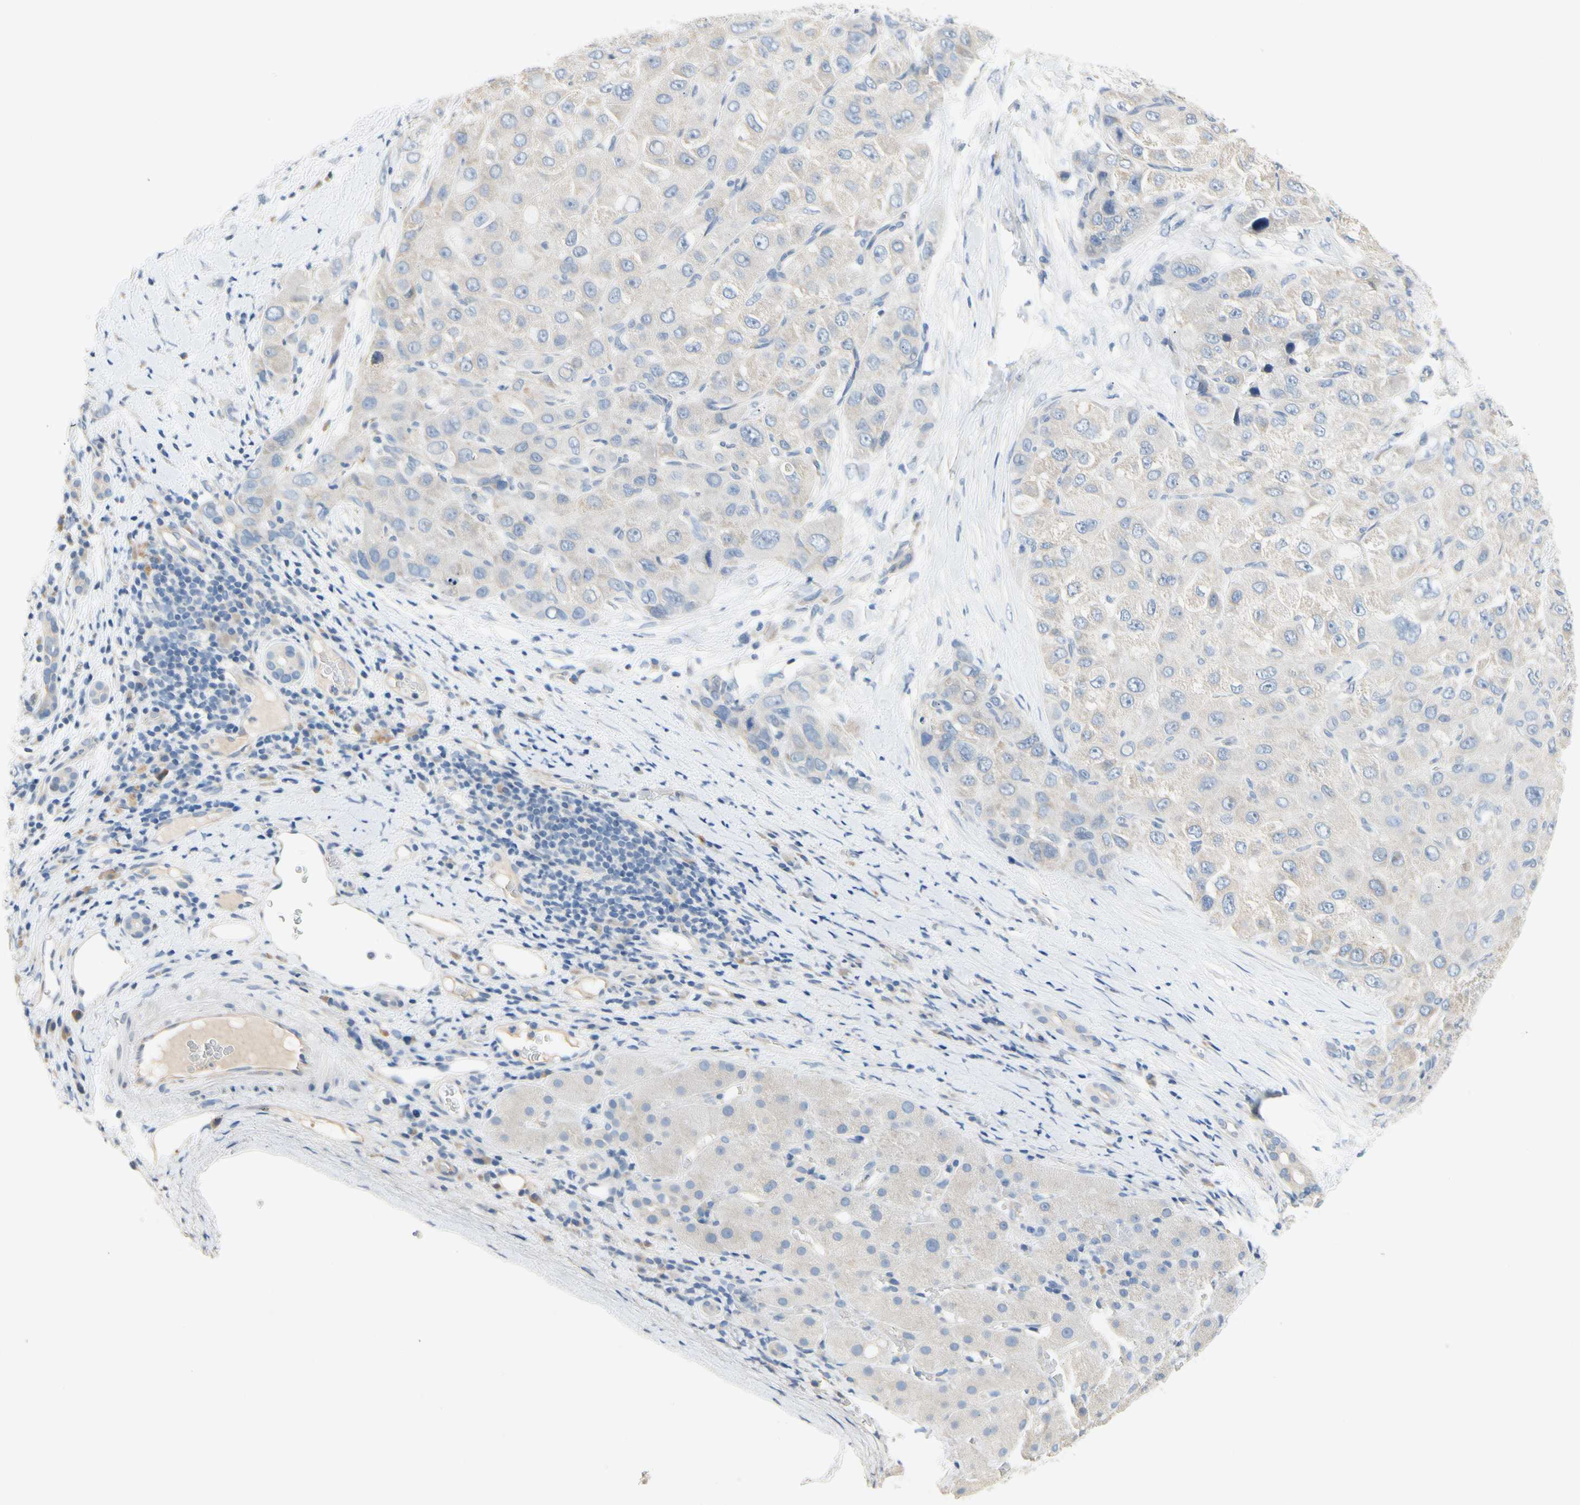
{"staining": {"intensity": "negative", "quantity": "none", "location": "none"}, "tissue": "liver cancer", "cell_type": "Tumor cells", "image_type": "cancer", "snomed": [{"axis": "morphology", "description": "Carcinoma, Hepatocellular, NOS"}, {"axis": "topography", "description": "Liver"}], "caption": "A micrograph of hepatocellular carcinoma (liver) stained for a protein demonstrates no brown staining in tumor cells.", "gene": "CCM2L", "patient": {"sex": "male", "age": 80}}